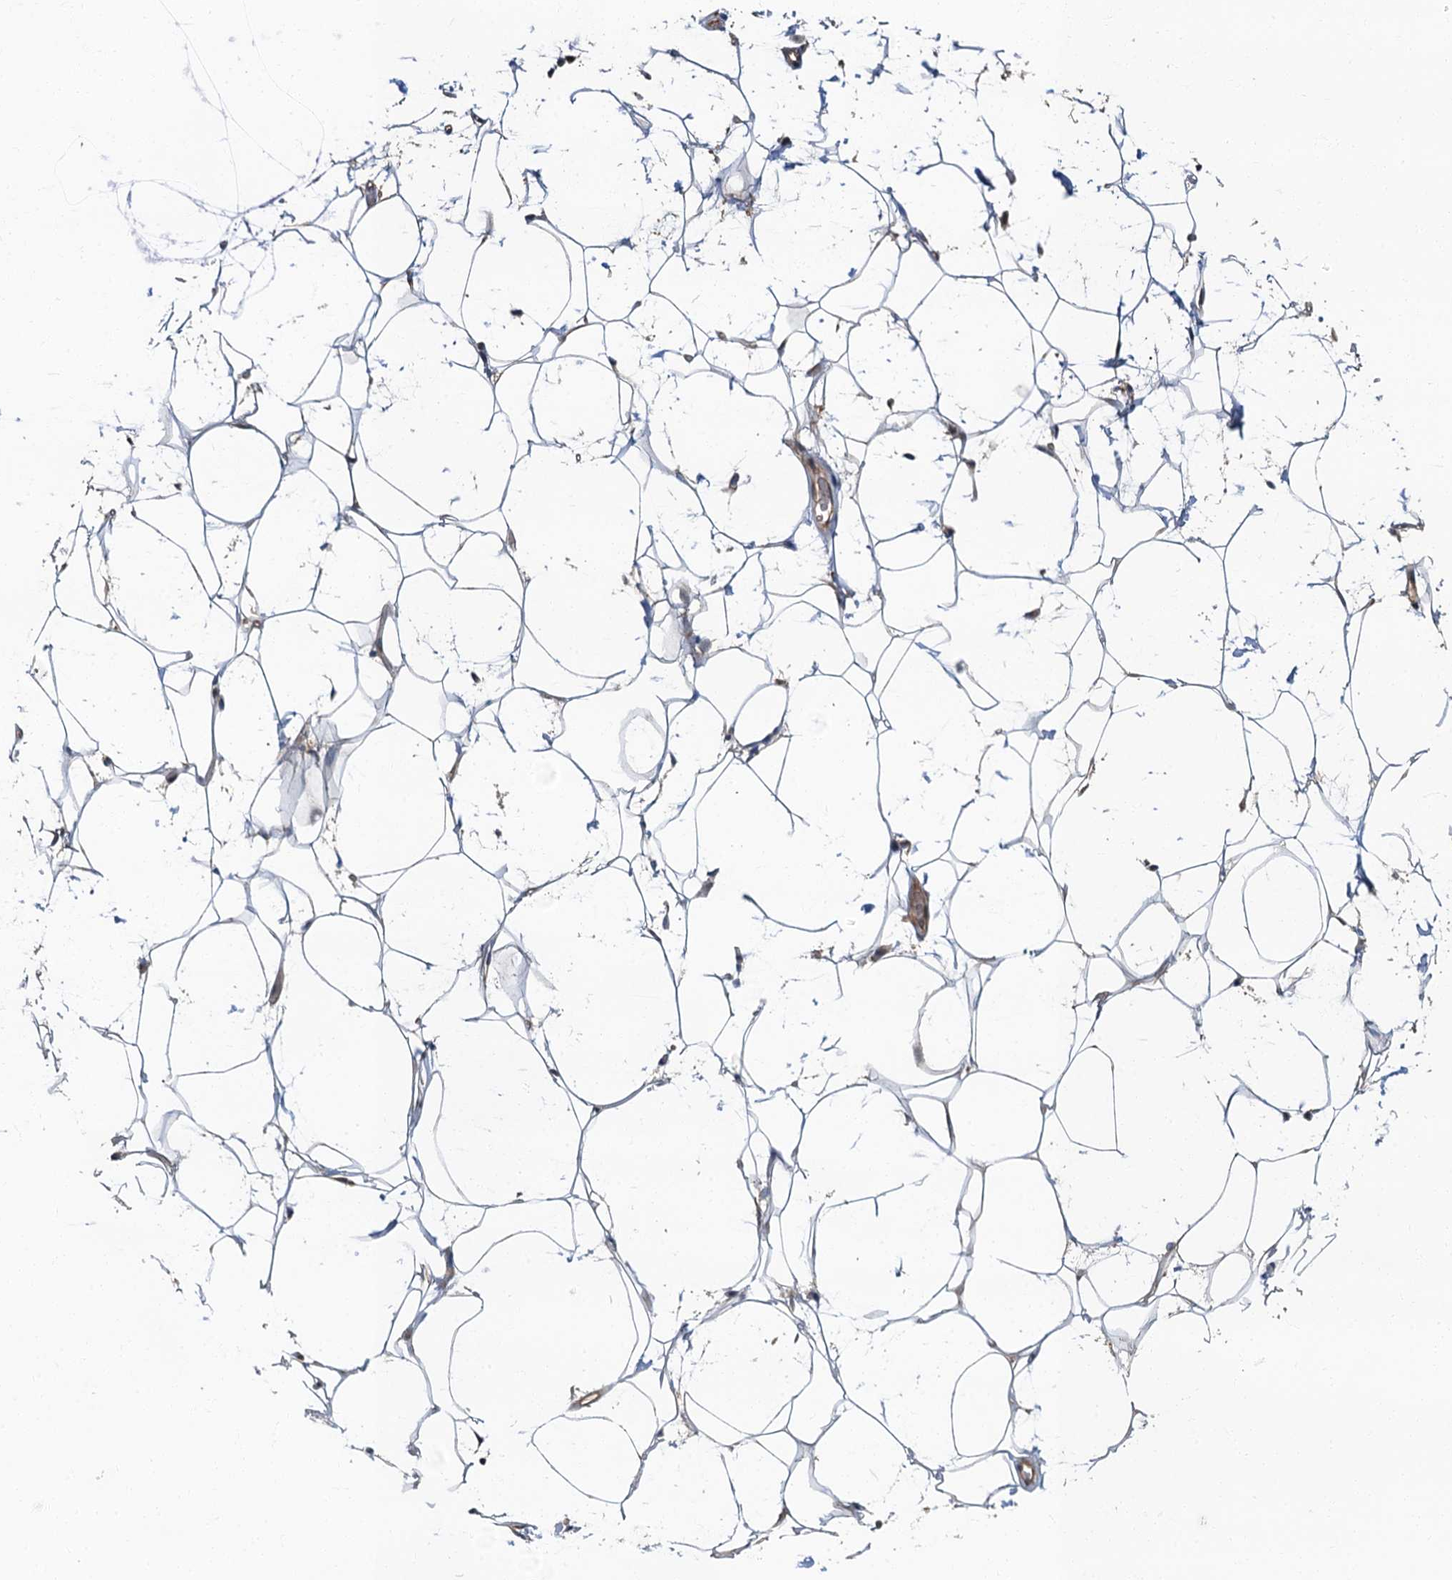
{"staining": {"intensity": "weak", "quantity": "<25%", "location": "cytoplasmic/membranous"}, "tissue": "adipose tissue", "cell_type": "Adipocytes", "image_type": "normal", "snomed": [{"axis": "morphology", "description": "Normal tissue, NOS"}, {"axis": "topography", "description": "Breast"}], "caption": "A micrograph of adipose tissue stained for a protein exhibits no brown staining in adipocytes. (DAB immunohistochemistry with hematoxylin counter stain).", "gene": "TBCK", "patient": {"sex": "female", "age": 26}}